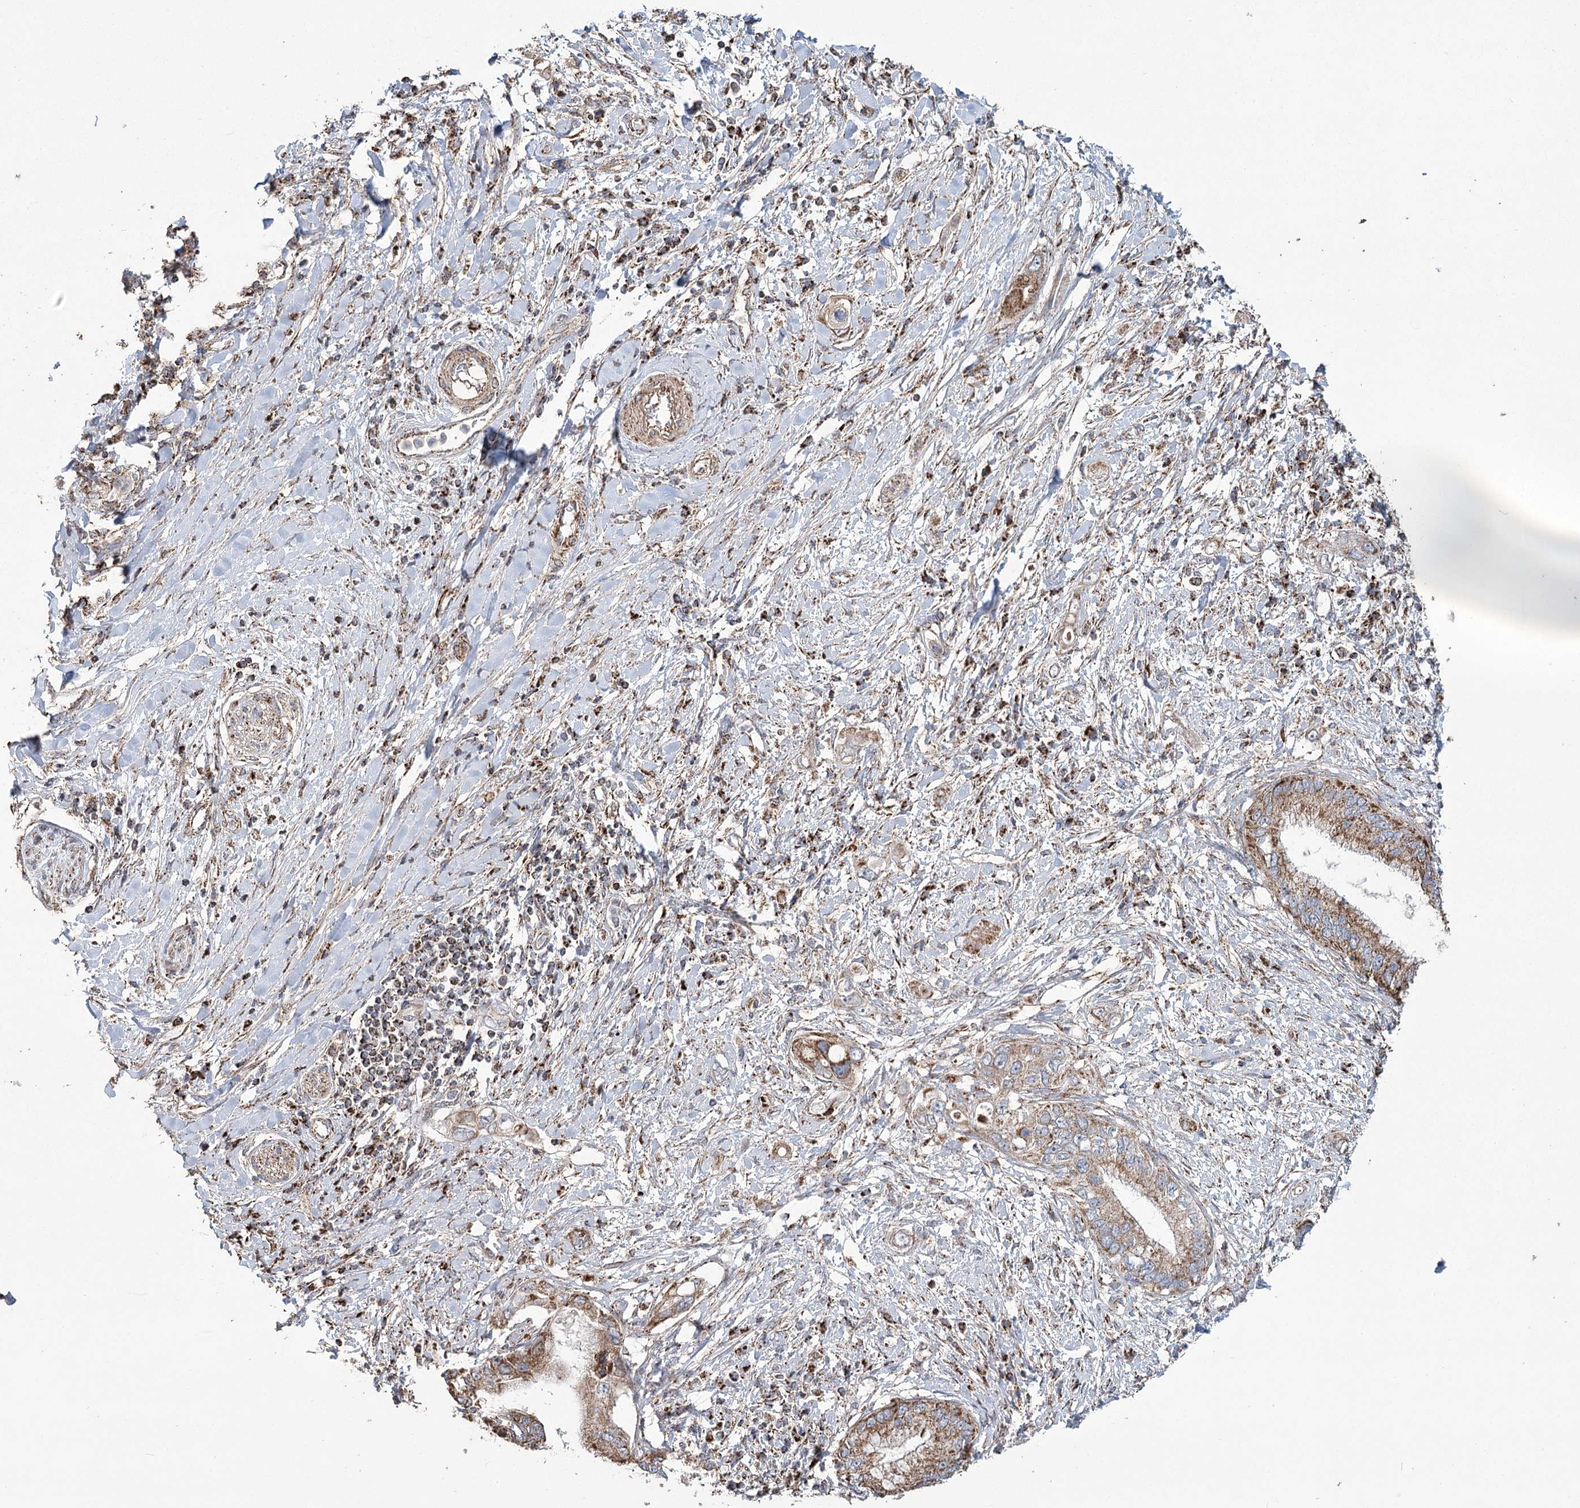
{"staining": {"intensity": "moderate", "quantity": ">75%", "location": "cytoplasmic/membranous"}, "tissue": "pancreatic cancer", "cell_type": "Tumor cells", "image_type": "cancer", "snomed": [{"axis": "morphology", "description": "Inflammation, NOS"}, {"axis": "morphology", "description": "Adenocarcinoma, NOS"}, {"axis": "topography", "description": "Pancreas"}], "caption": "Moderate cytoplasmic/membranous positivity for a protein is seen in about >75% of tumor cells of pancreatic cancer using immunohistochemistry.", "gene": "RANBP3L", "patient": {"sex": "female", "age": 56}}